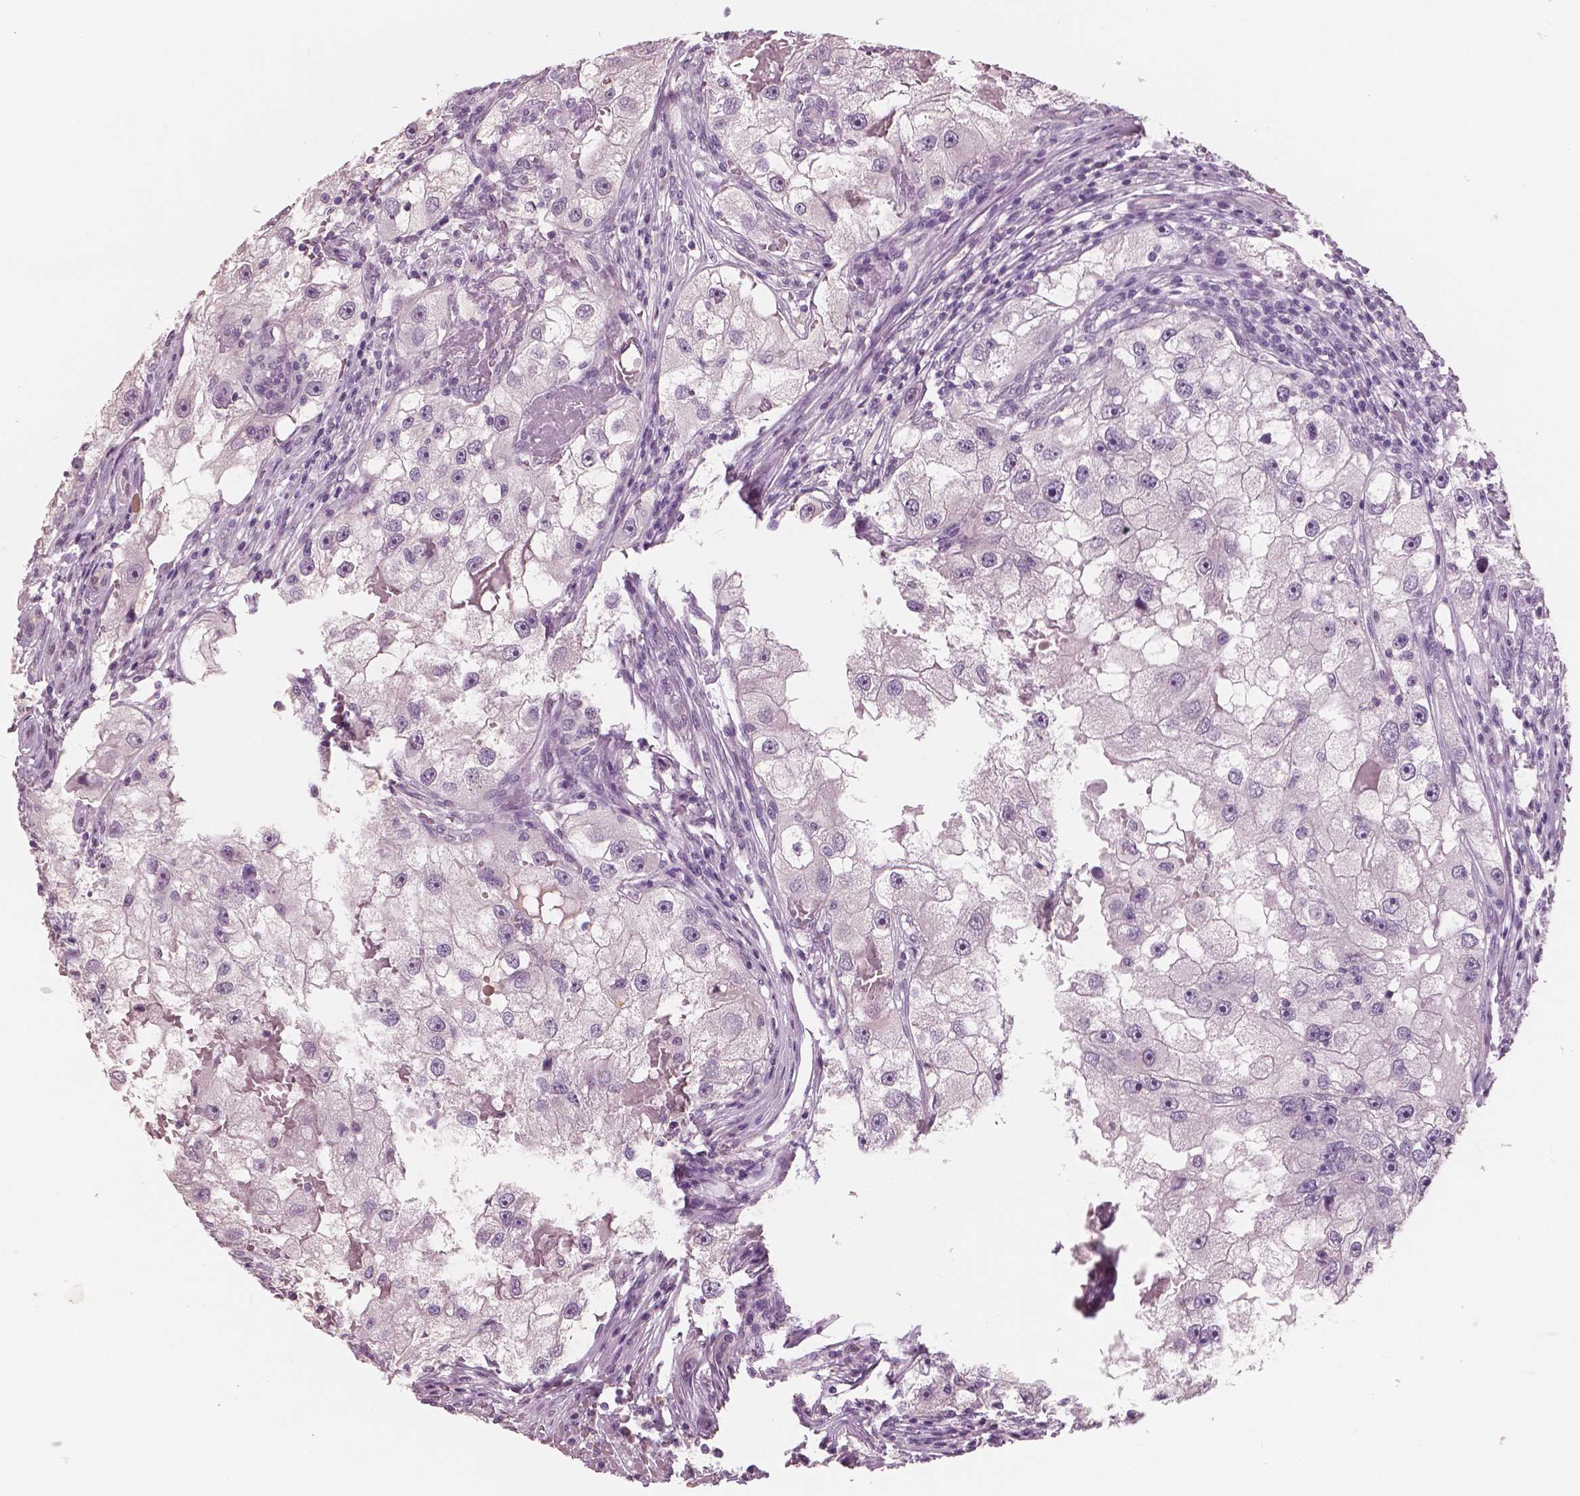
{"staining": {"intensity": "negative", "quantity": "none", "location": "none"}, "tissue": "renal cancer", "cell_type": "Tumor cells", "image_type": "cancer", "snomed": [{"axis": "morphology", "description": "Adenocarcinoma, NOS"}, {"axis": "topography", "description": "Kidney"}], "caption": "The image reveals no staining of tumor cells in adenocarcinoma (renal).", "gene": "NECAB1", "patient": {"sex": "male", "age": 63}}